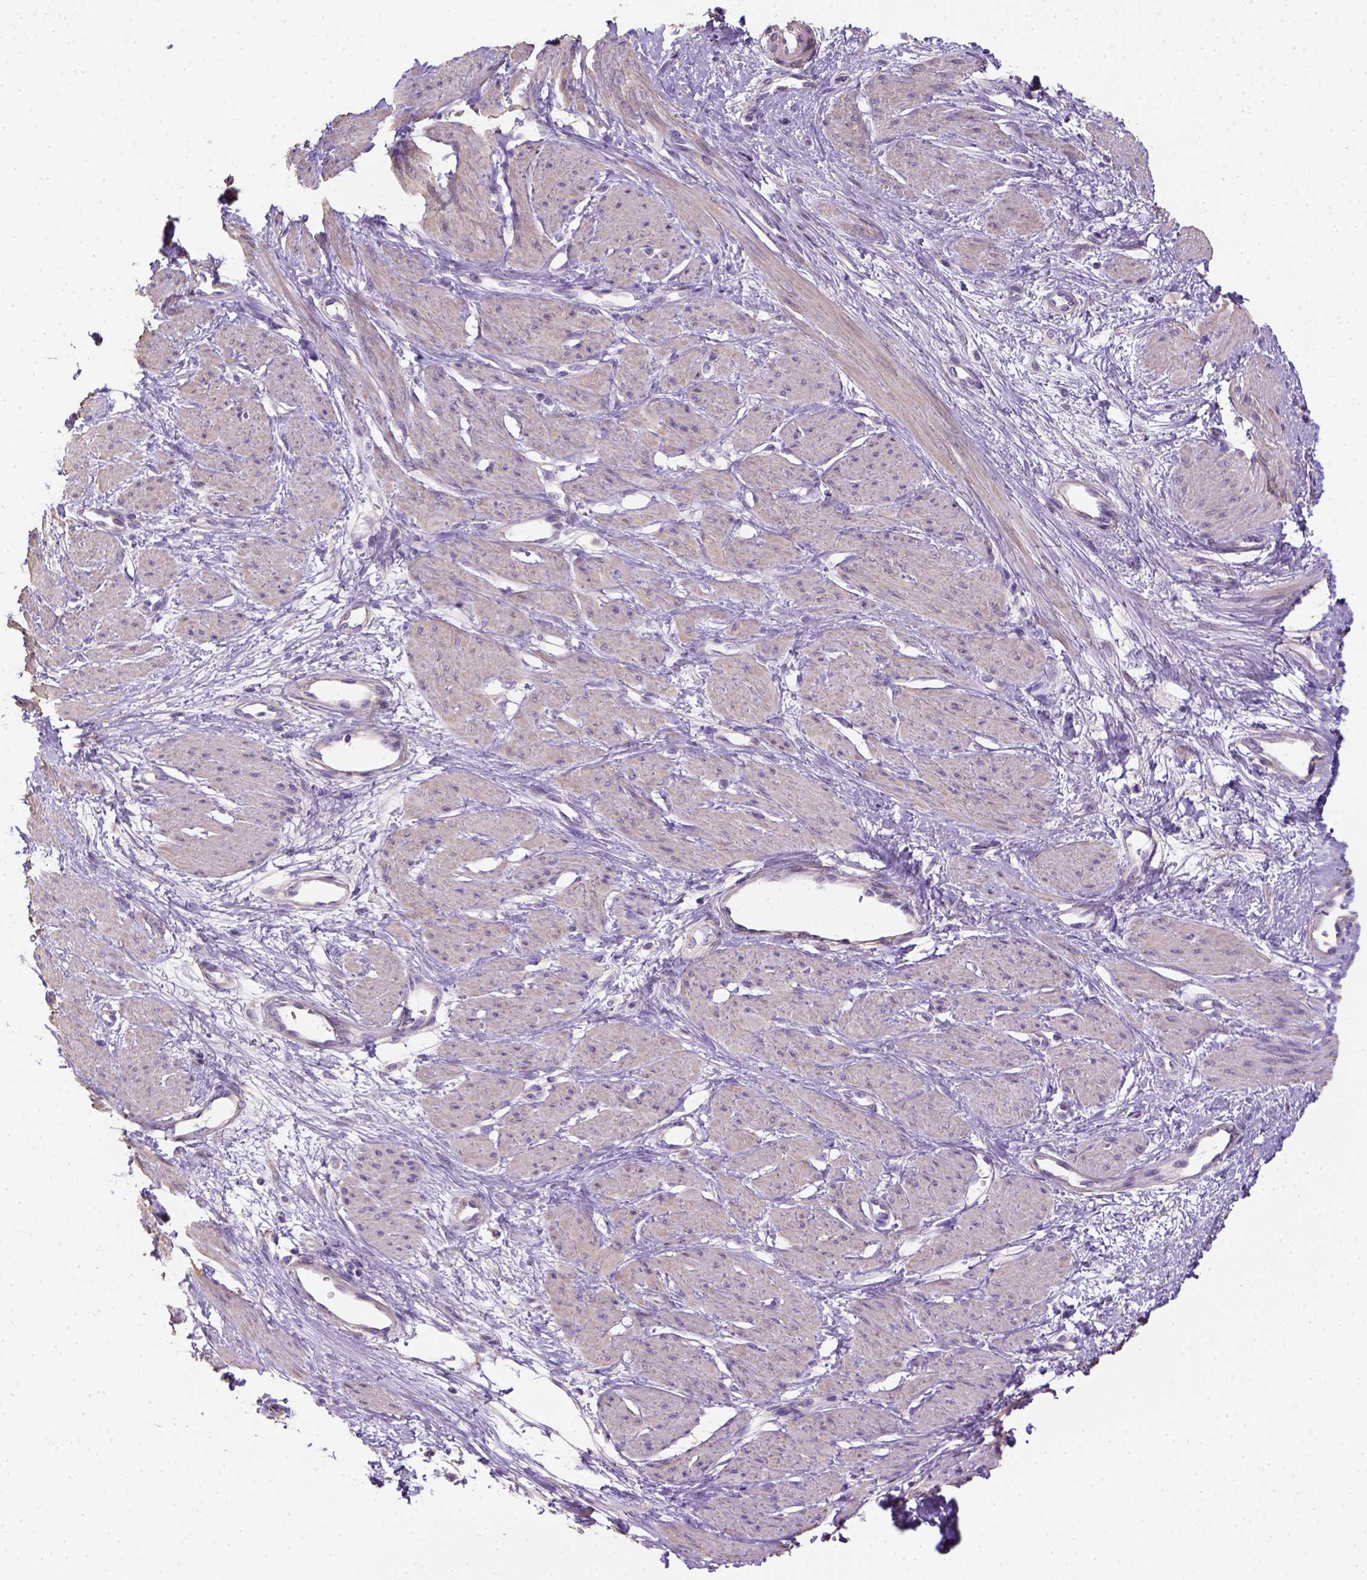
{"staining": {"intensity": "negative", "quantity": "none", "location": "none"}, "tissue": "smooth muscle", "cell_type": "Smooth muscle cells", "image_type": "normal", "snomed": [{"axis": "morphology", "description": "Normal tissue, NOS"}, {"axis": "topography", "description": "Smooth muscle"}, {"axis": "topography", "description": "Uterus"}], "caption": "DAB immunohistochemical staining of normal human smooth muscle displays no significant staining in smooth muscle cells.", "gene": "HTRA1", "patient": {"sex": "female", "age": 39}}